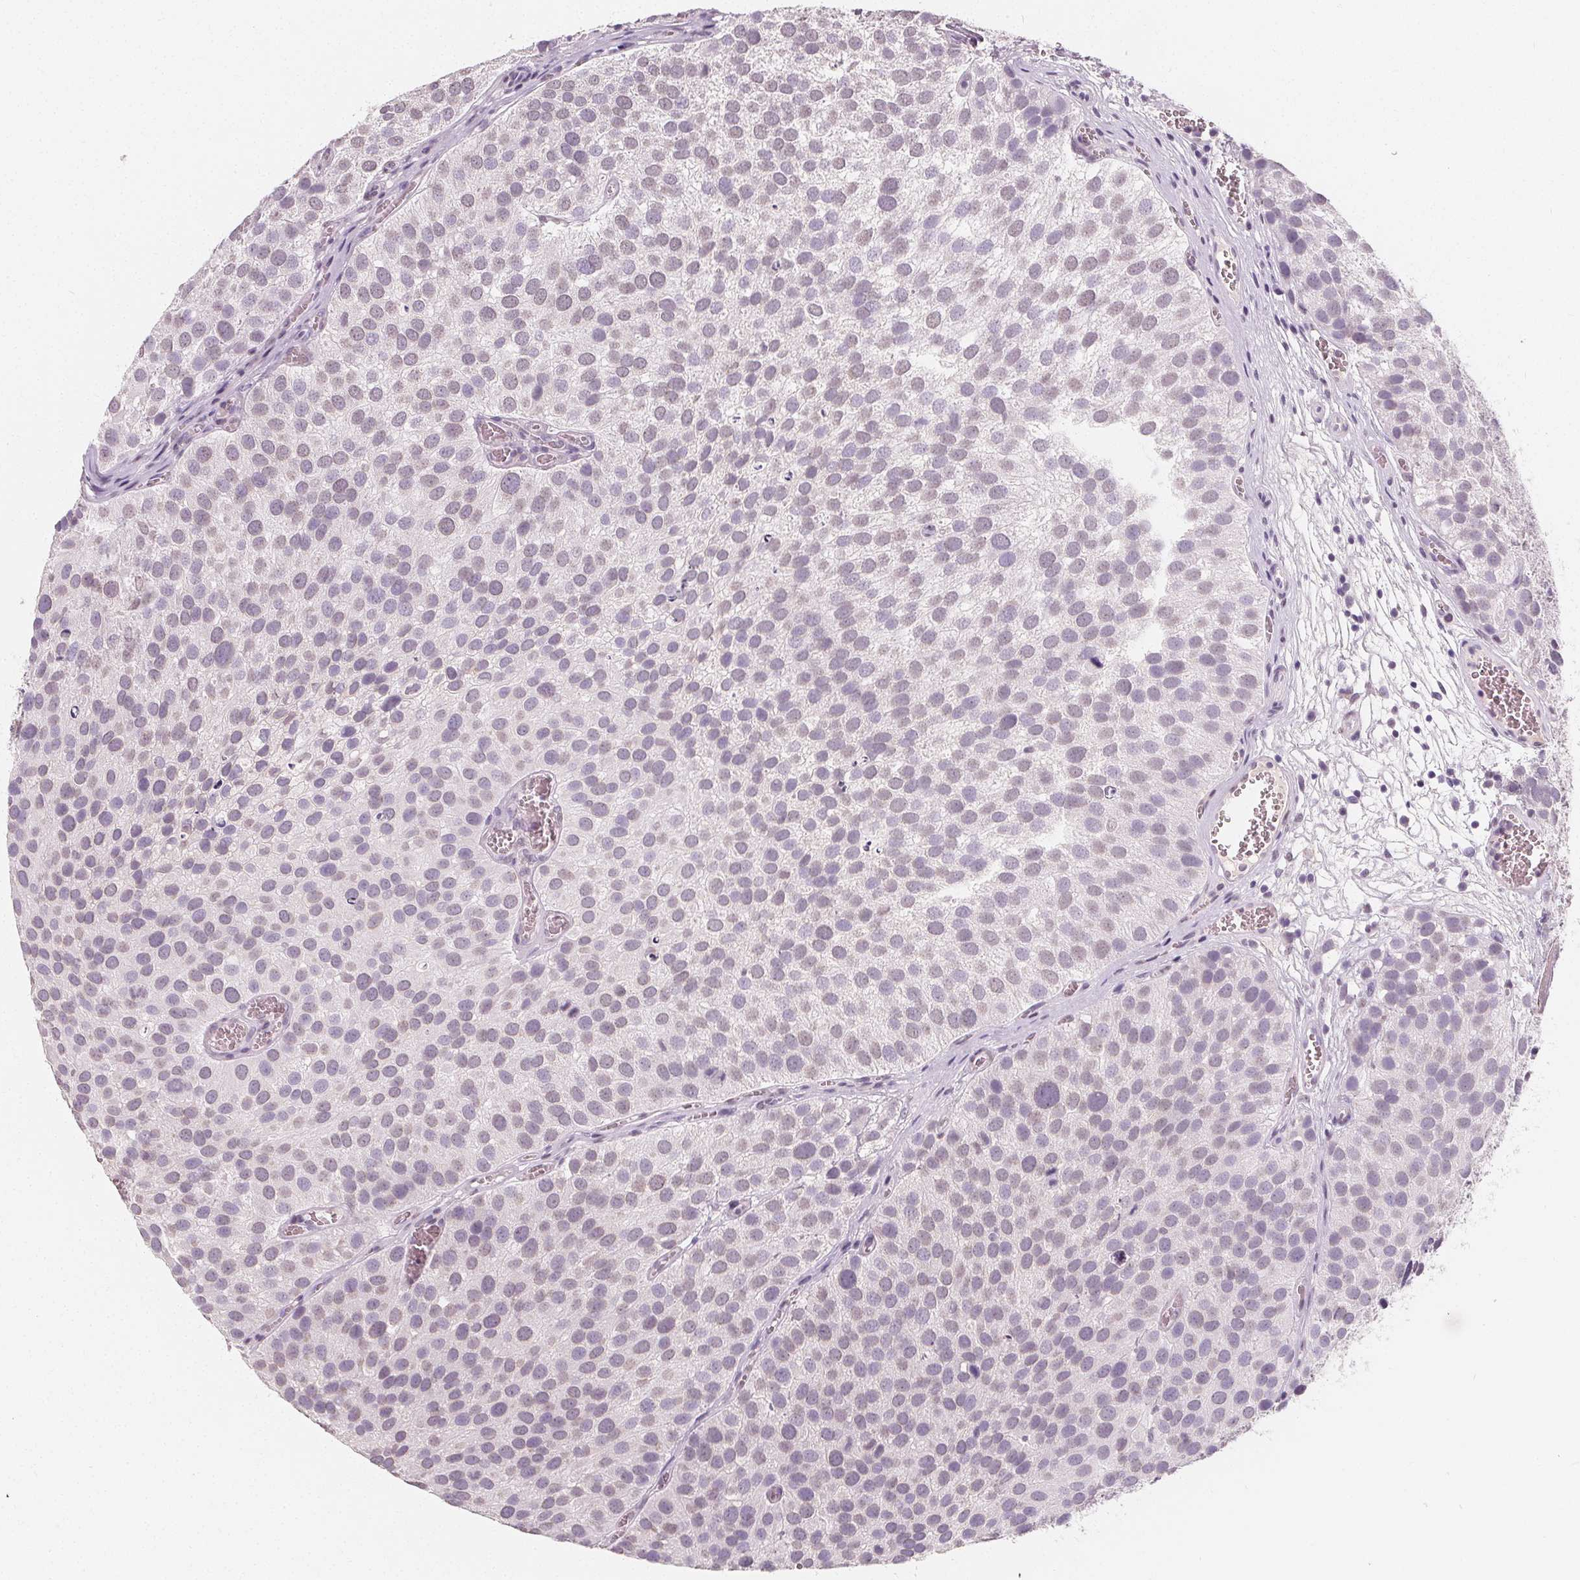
{"staining": {"intensity": "negative", "quantity": "none", "location": "none"}, "tissue": "urothelial cancer", "cell_type": "Tumor cells", "image_type": "cancer", "snomed": [{"axis": "morphology", "description": "Urothelial carcinoma, Low grade"}, {"axis": "topography", "description": "Urinary bladder"}], "caption": "The IHC image has no significant staining in tumor cells of urothelial cancer tissue.", "gene": "DBX2", "patient": {"sex": "female", "age": 69}}